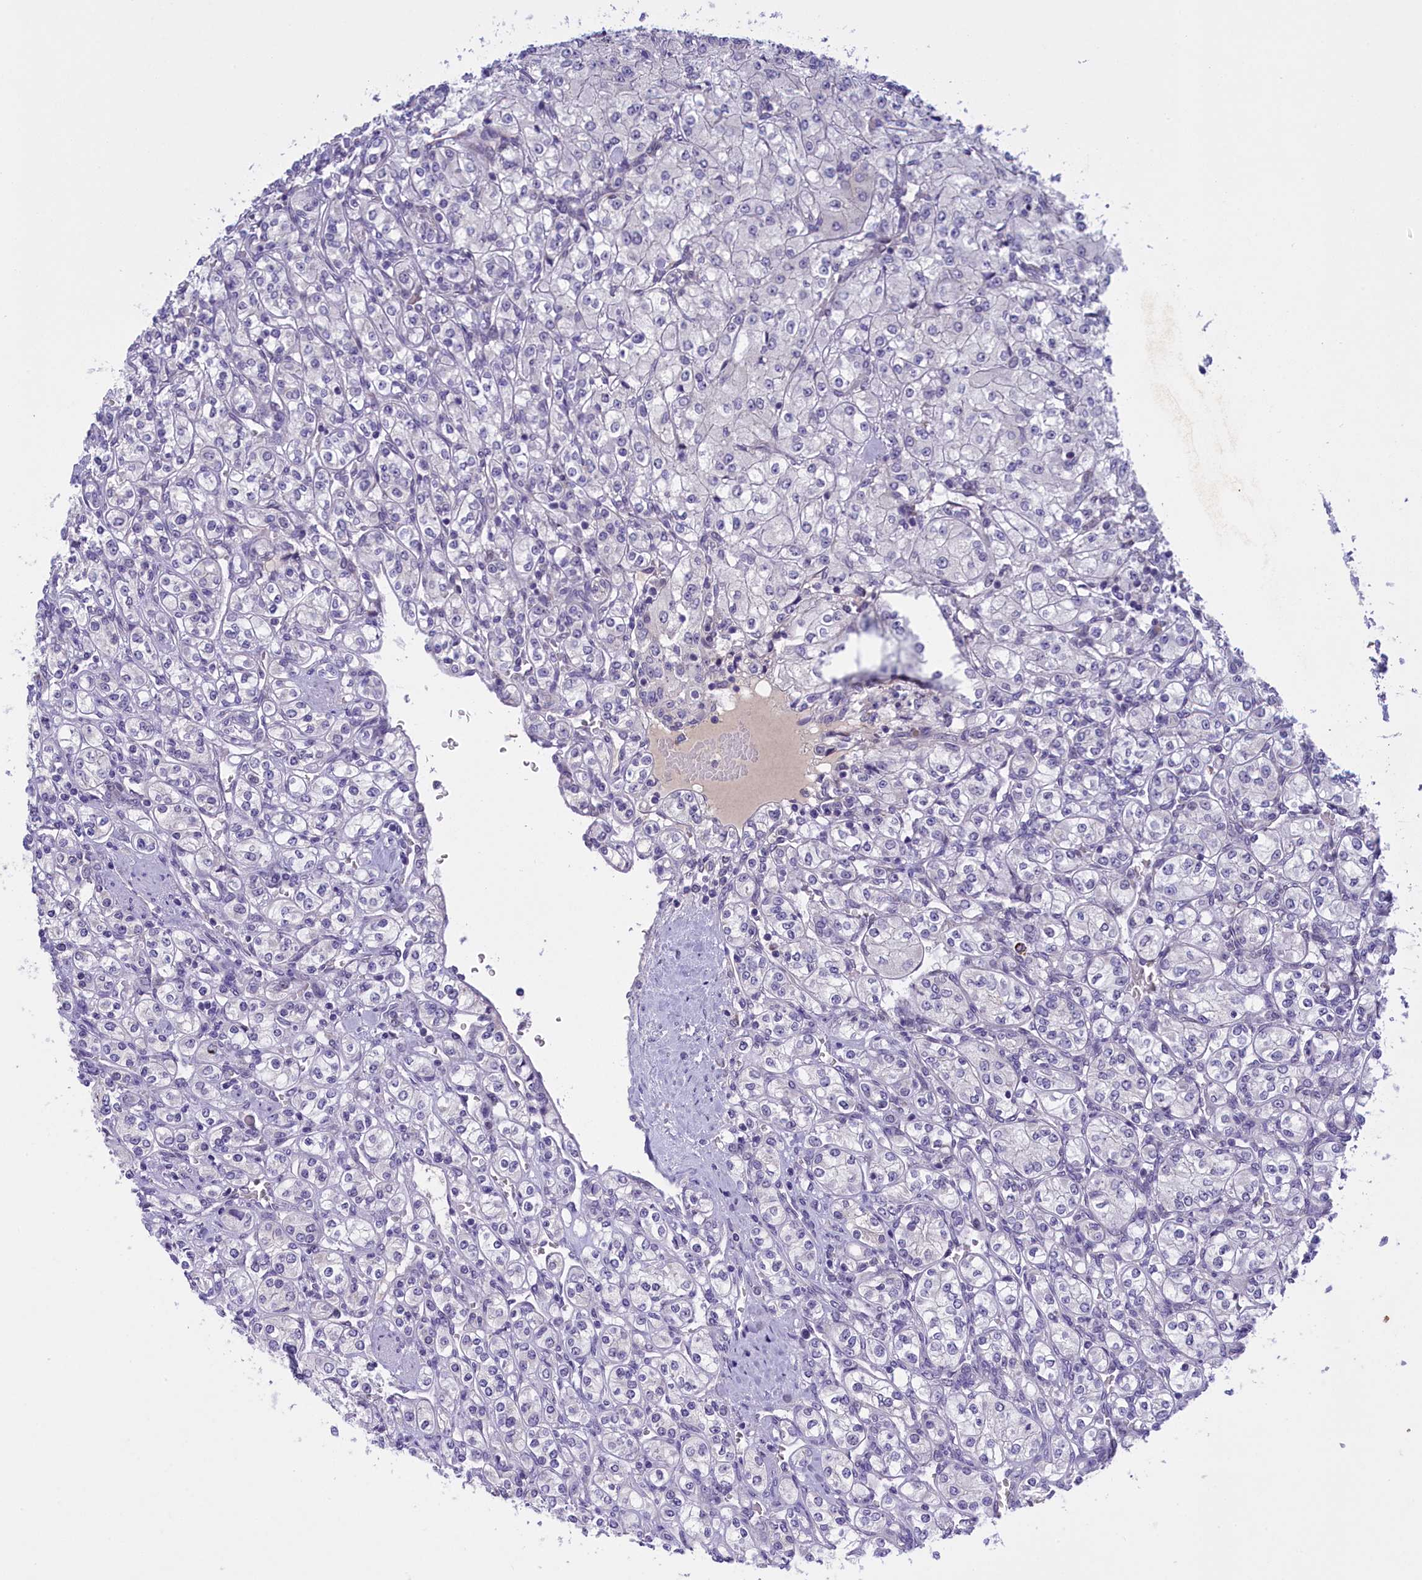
{"staining": {"intensity": "negative", "quantity": "none", "location": "none"}, "tissue": "renal cancer", "cell_type": "Tumor cells", "image_type": "cancer", "snomed": [{"axis": "morphology", "description": "Adenocarcinoma, NOS"}, {"axis": "topography", "description": "Kidney"}], "caption": "The photomicrograph exhibits no significant positivity in tumor cells of renal adenocarcinoma.", "gene": "FAM149B1", "patient": {"sex": "male", "age": 77}}